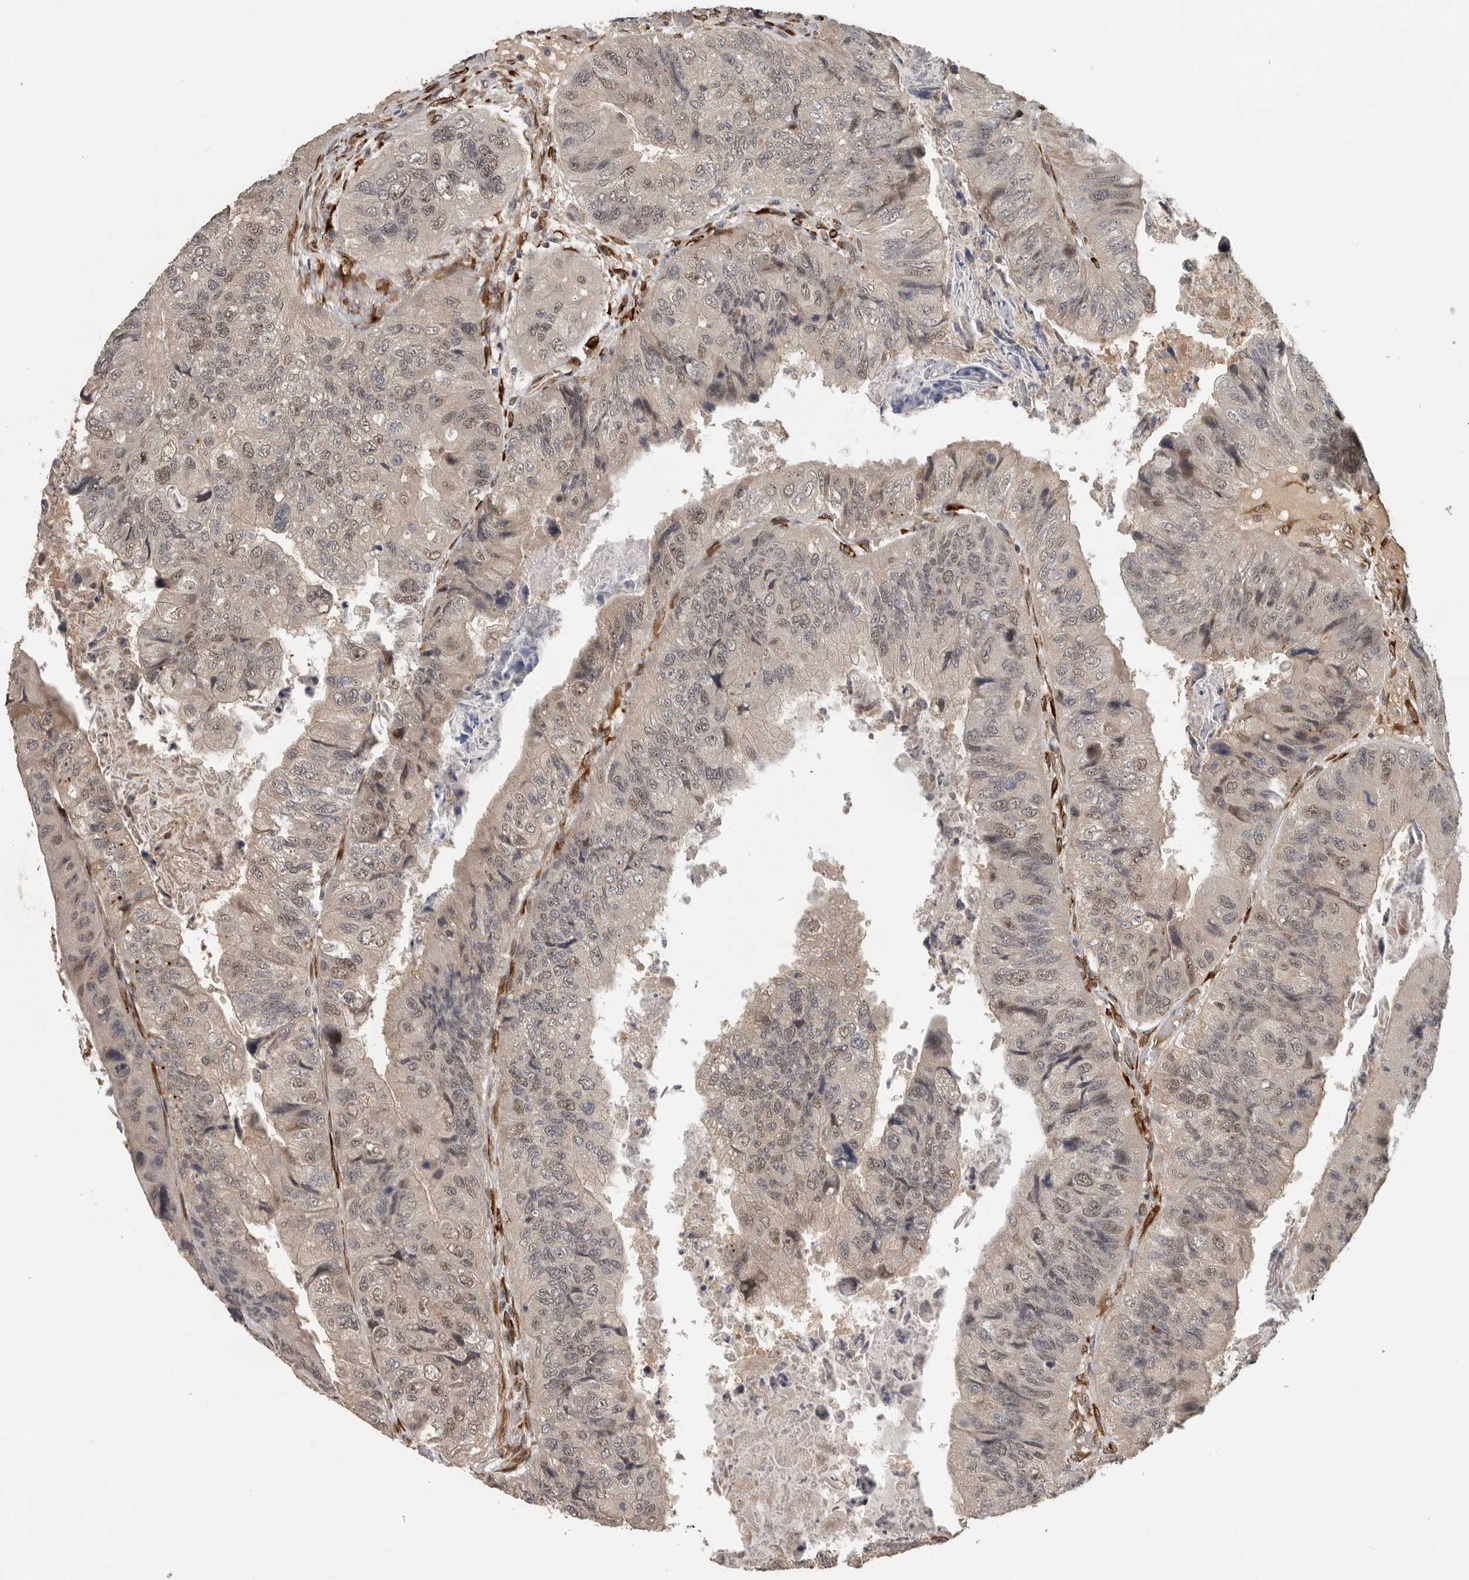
{"staining": {"intensity": "weak", "quantity": ">75%", "location": "nuclear"}, "tissue": "colorectal cancer", "cell_type": "Tumor cells", "image_type": "cancer", "snomed": [{"axis": "morphology", "description": "Adenocarcinoma, NOS"}, {"axis": "topography", "description": "Rectum"}], "caption": "This micrograph shows IHC staining of human colorectal cancer, with low weak nuclear expression in approximately >75% of tumor cells.", "gene": "HENMT1", "patient": {"sex": "male", "age": 63}}